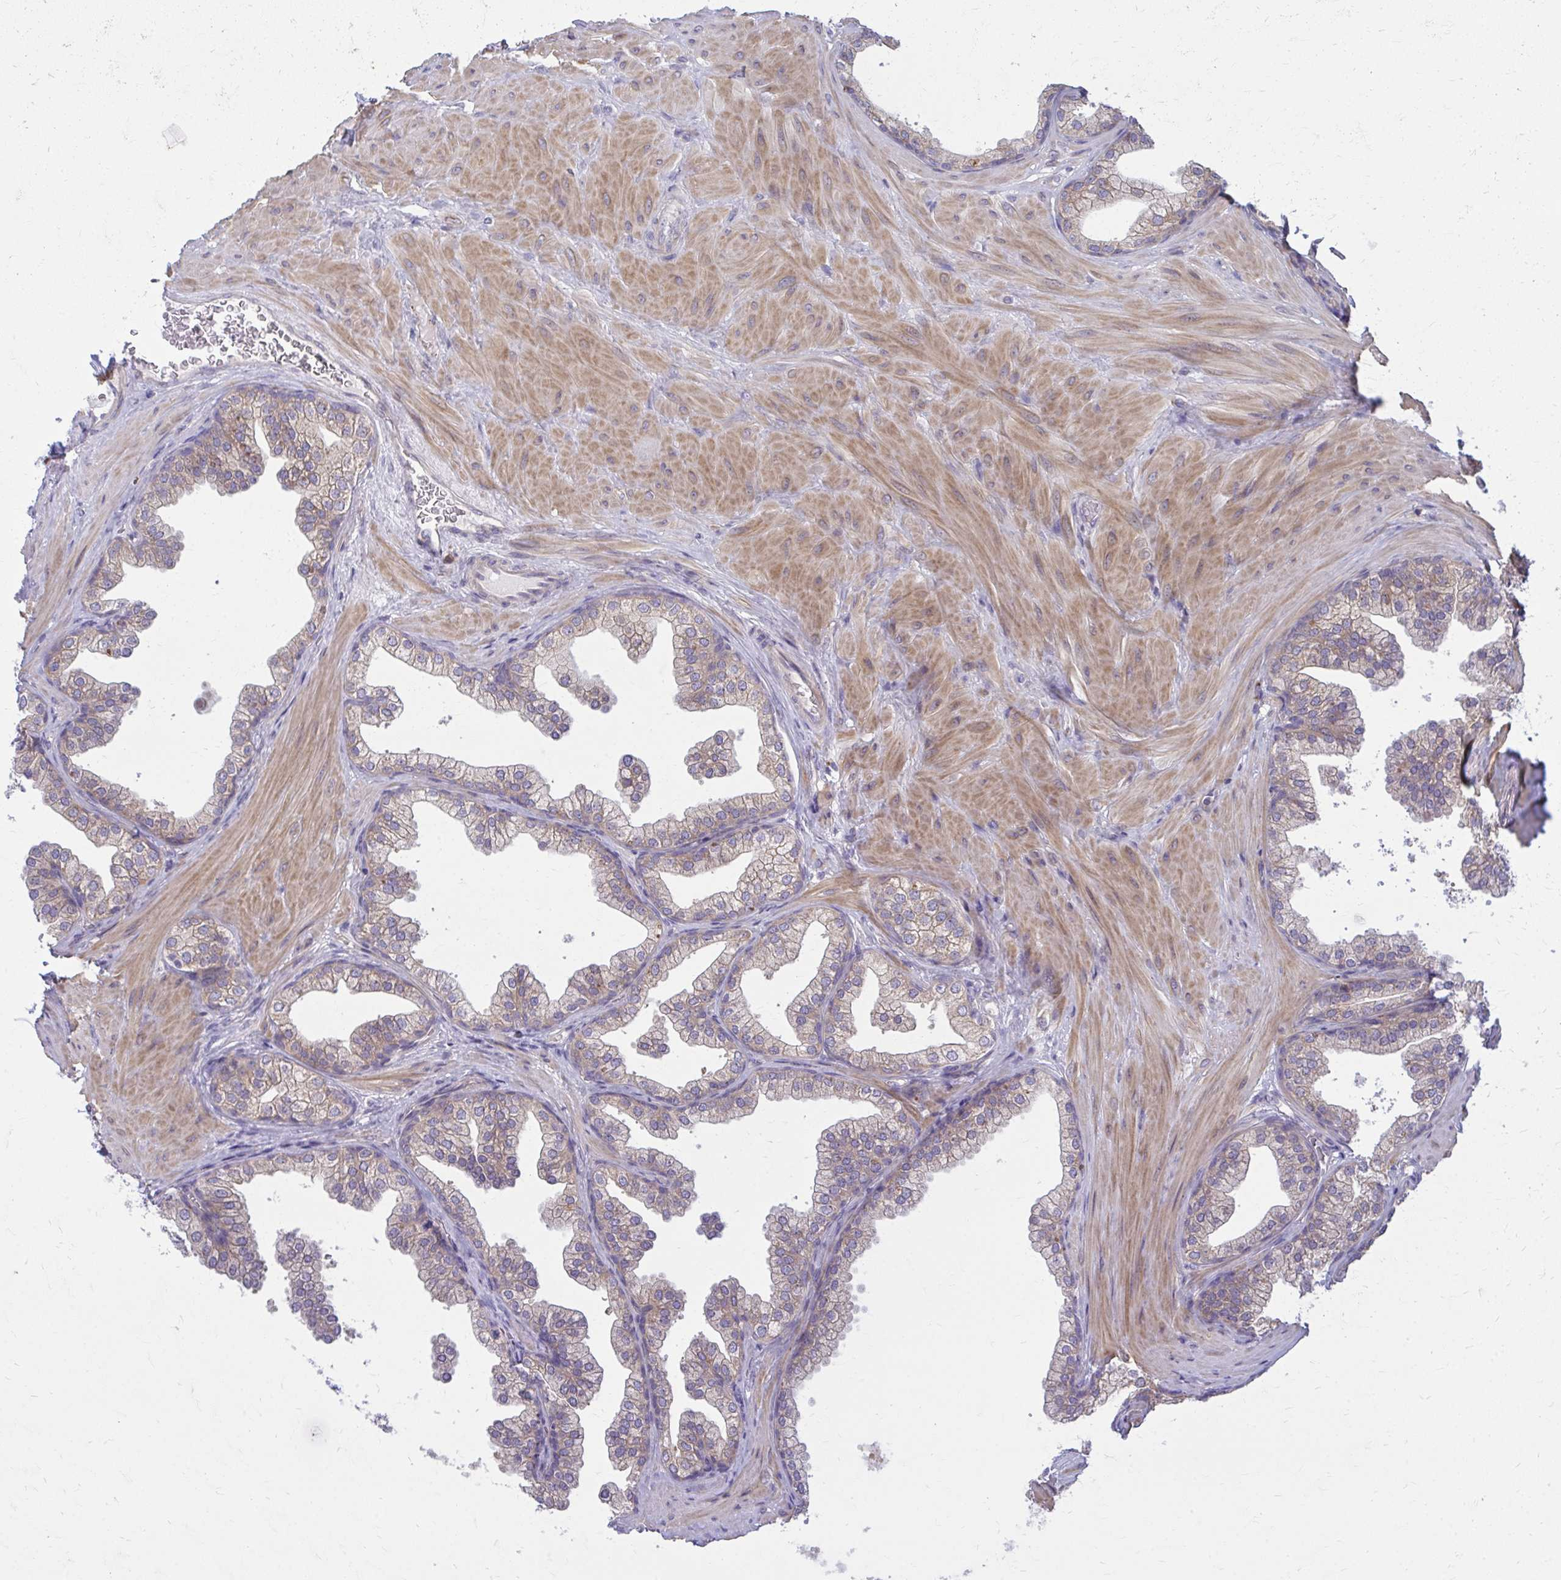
{"staining": {"intensity": "weak", "quantity": ">75%", "location": "cytoplasmic/membranous"}, "tissue": "prostate", "cell_type": "Glandular cells", "image_type": "normal", "snomed": [{"axis": "morphology", "description": "Normal tissue, NOS"}, {"axis": "topography", "description": "Prostate"}], "caption": "IHC photomicrograph of benign prostate: human prostate stained using IHC demonstrates low levels of weak protein expression localized specifically in the cytoplasmic/membranous of glandular cells, appearing as a cytoplasmic/membranous brown color.", "gene": "CEMP1", "patient": {"sex": "male", "age": 37}}